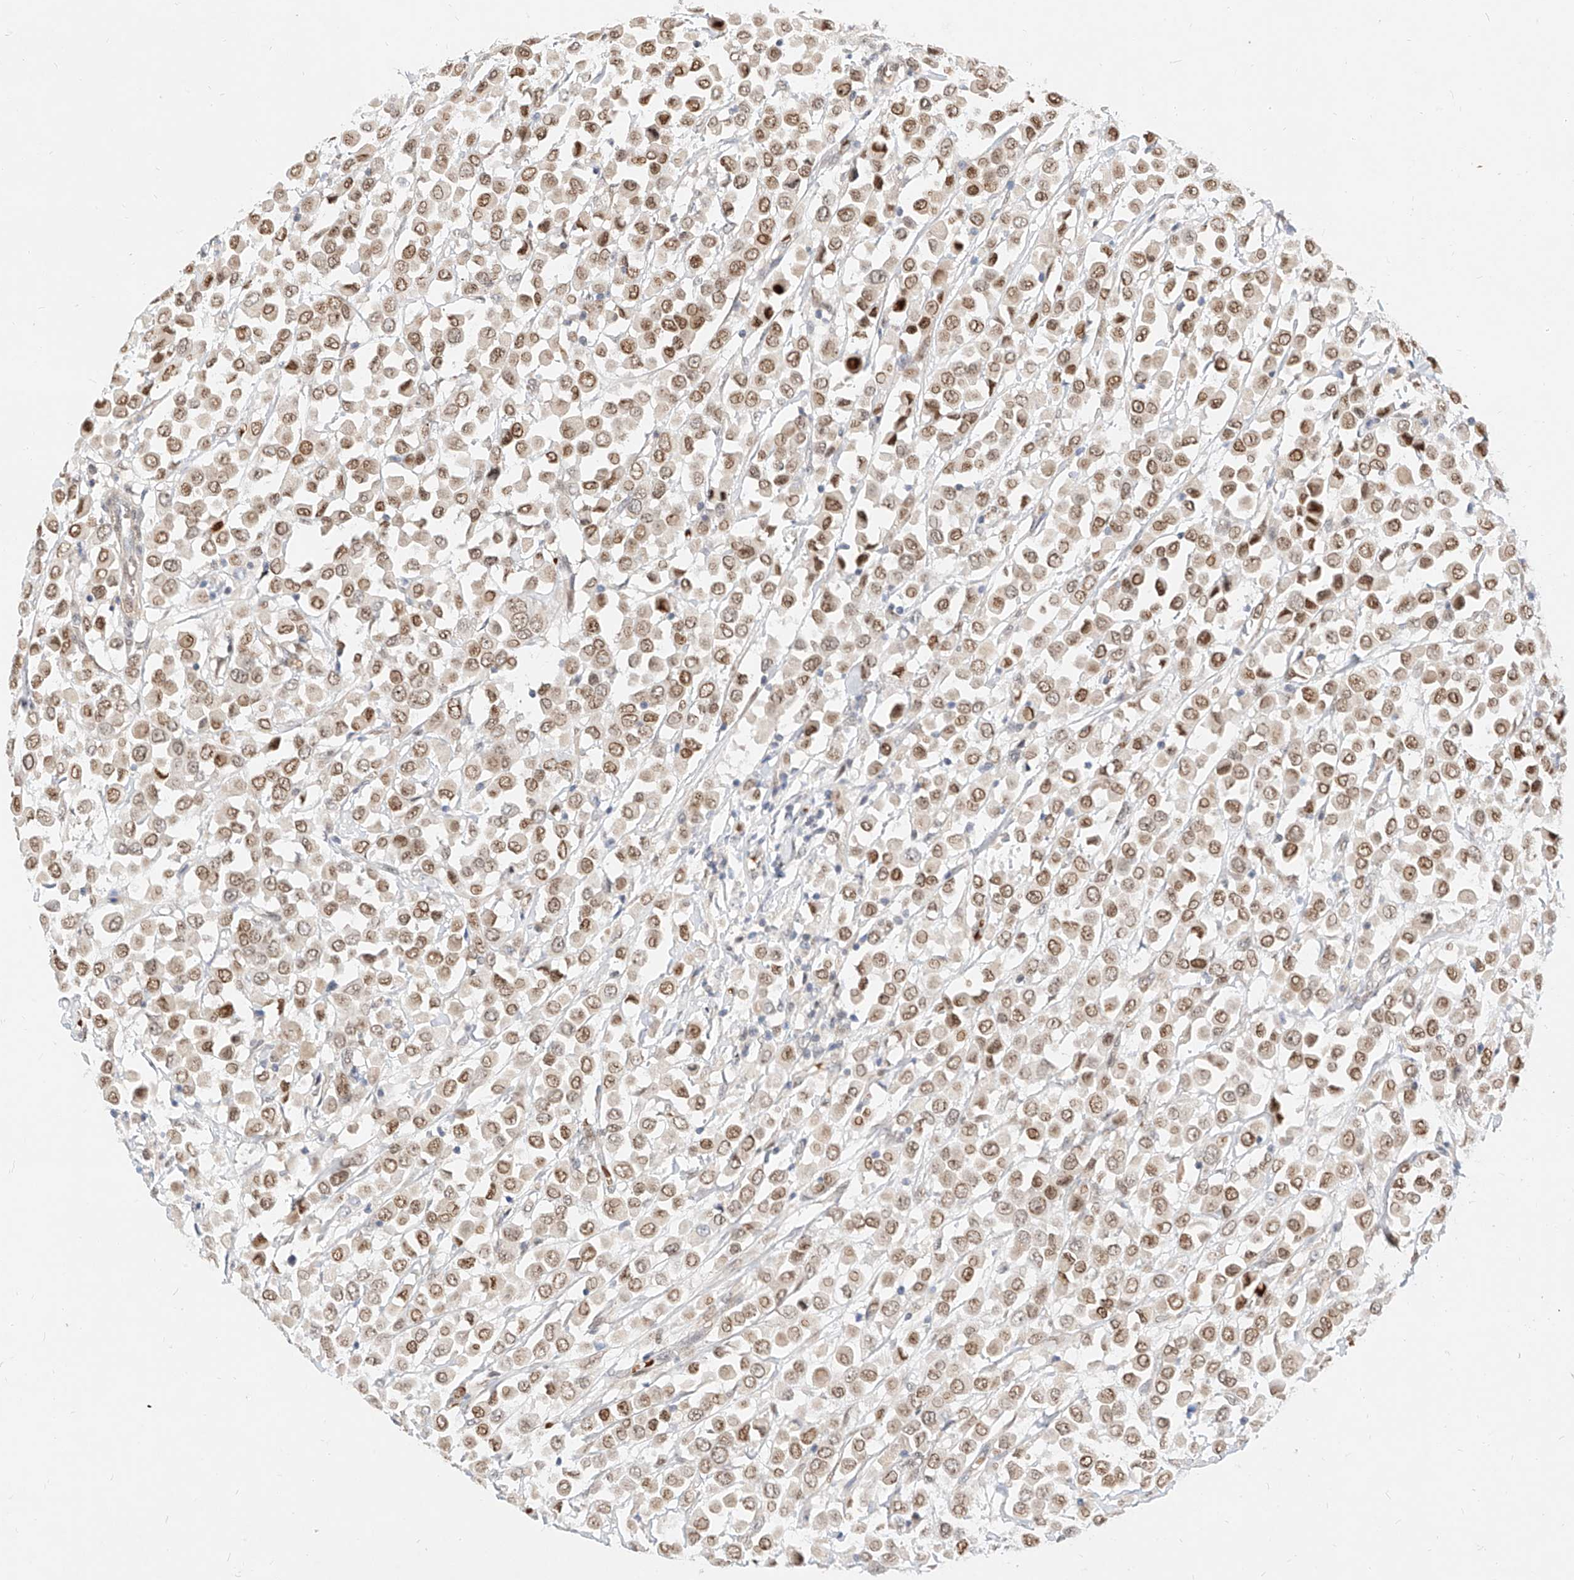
{"staining": {"intensity": "moderate", "quantity": ">75%", "location": "nuclear"}, "tissue": "breast cancer", "cell_type": "Tumor cells", "image_type": "cancer", "snomed": [{"axis": "morphology", "description": "Duct carcinoma"}, {"axis": "topography", "description": "Breast"}], "caption": "DAB immunohistochemical staining of human breast cancer (invasive ductal carcinoma) exhibits moderate nuclear protein staining in approximately >75% of tumor cells.", "gene": "CBX8", "patient": {"sex": "female", "age": 61}}